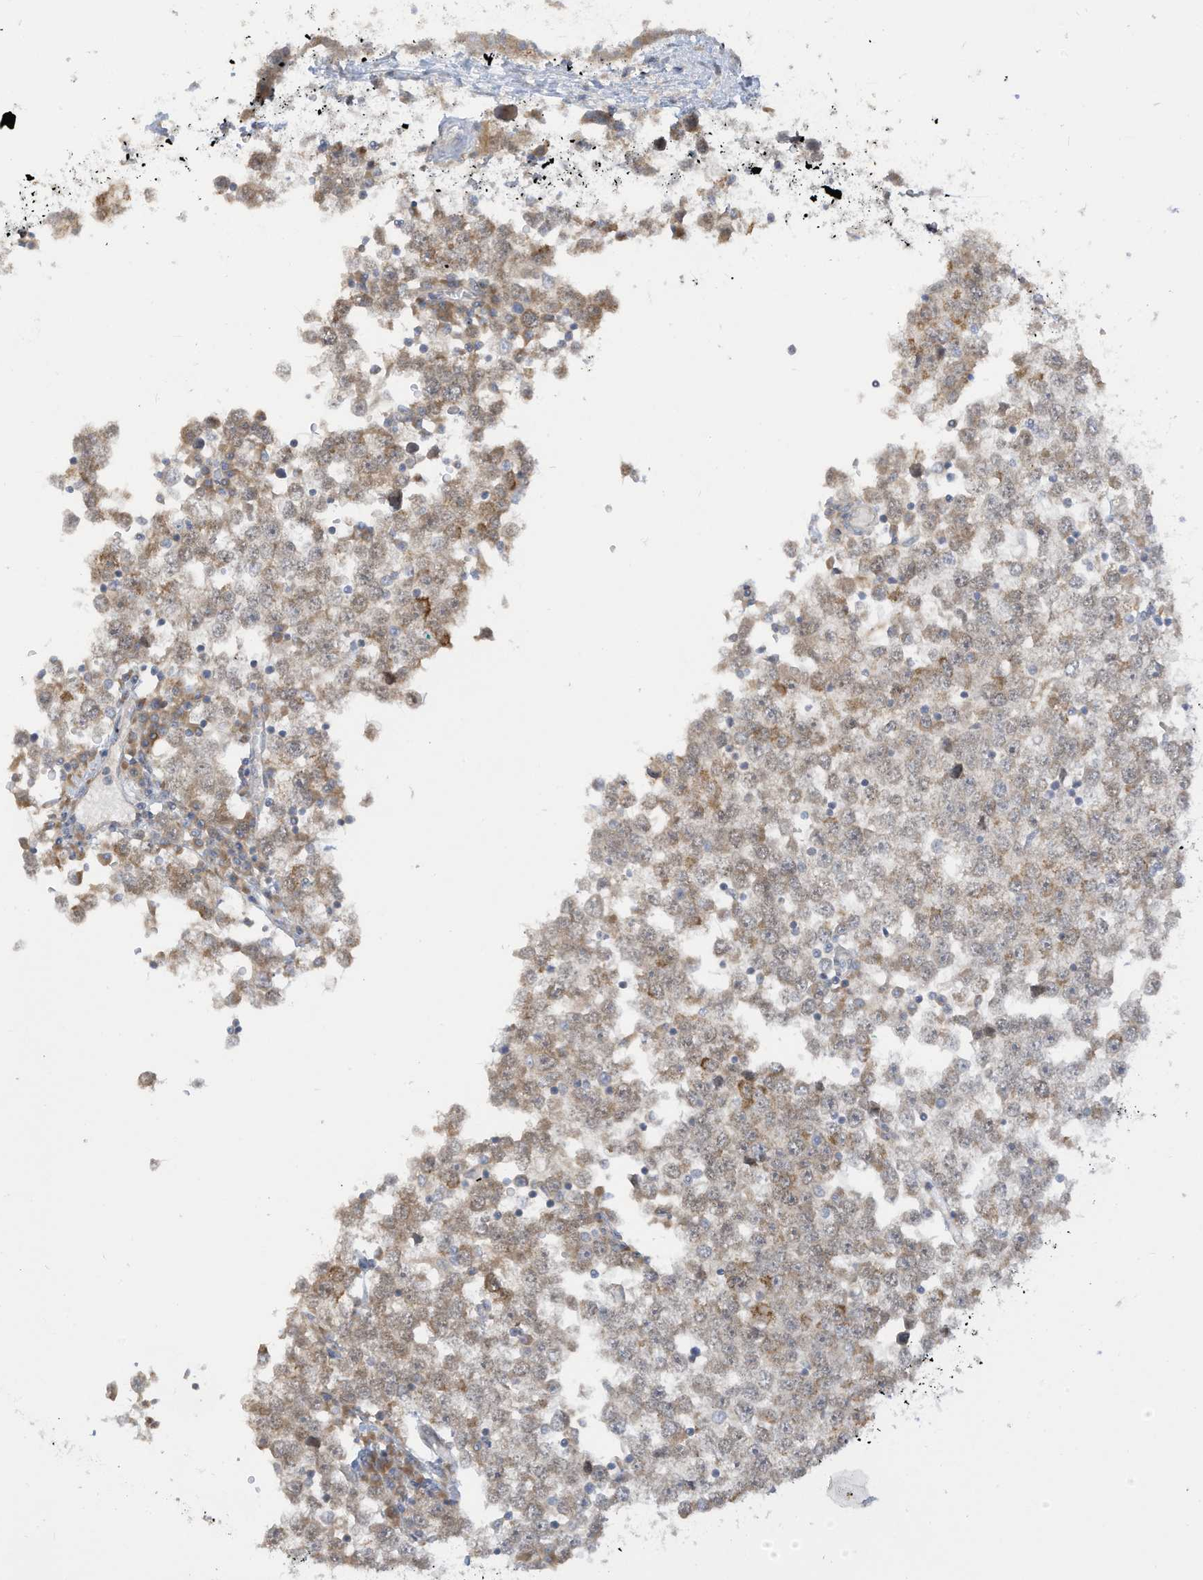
{"staining": {"intensity": "weak", "quantity": ">75%", "location": "cytoplasmic/membranous"}, "tissue": "testis cancer", "cell_type": "Tumor cells", "image_type": "cancer", "snomed": [{"axis": "morphology", "description": "Seminoma, NOS"}, {"axis": "topography", "description": "Testis"}], "caption": "Protein positivity by immunohistochemistry shows weak cytoplasmic/membranous expression in about >75% of tumor cells in testis seminoma. The staining is performed using DAB (3,3'-diaminobenzidine) brown chromogen to label protein expression. The nuclei are counter-stained blue using hematoxylin.", "gene": "LRRN2", "patient": {"sex": "male", "age": 65}}